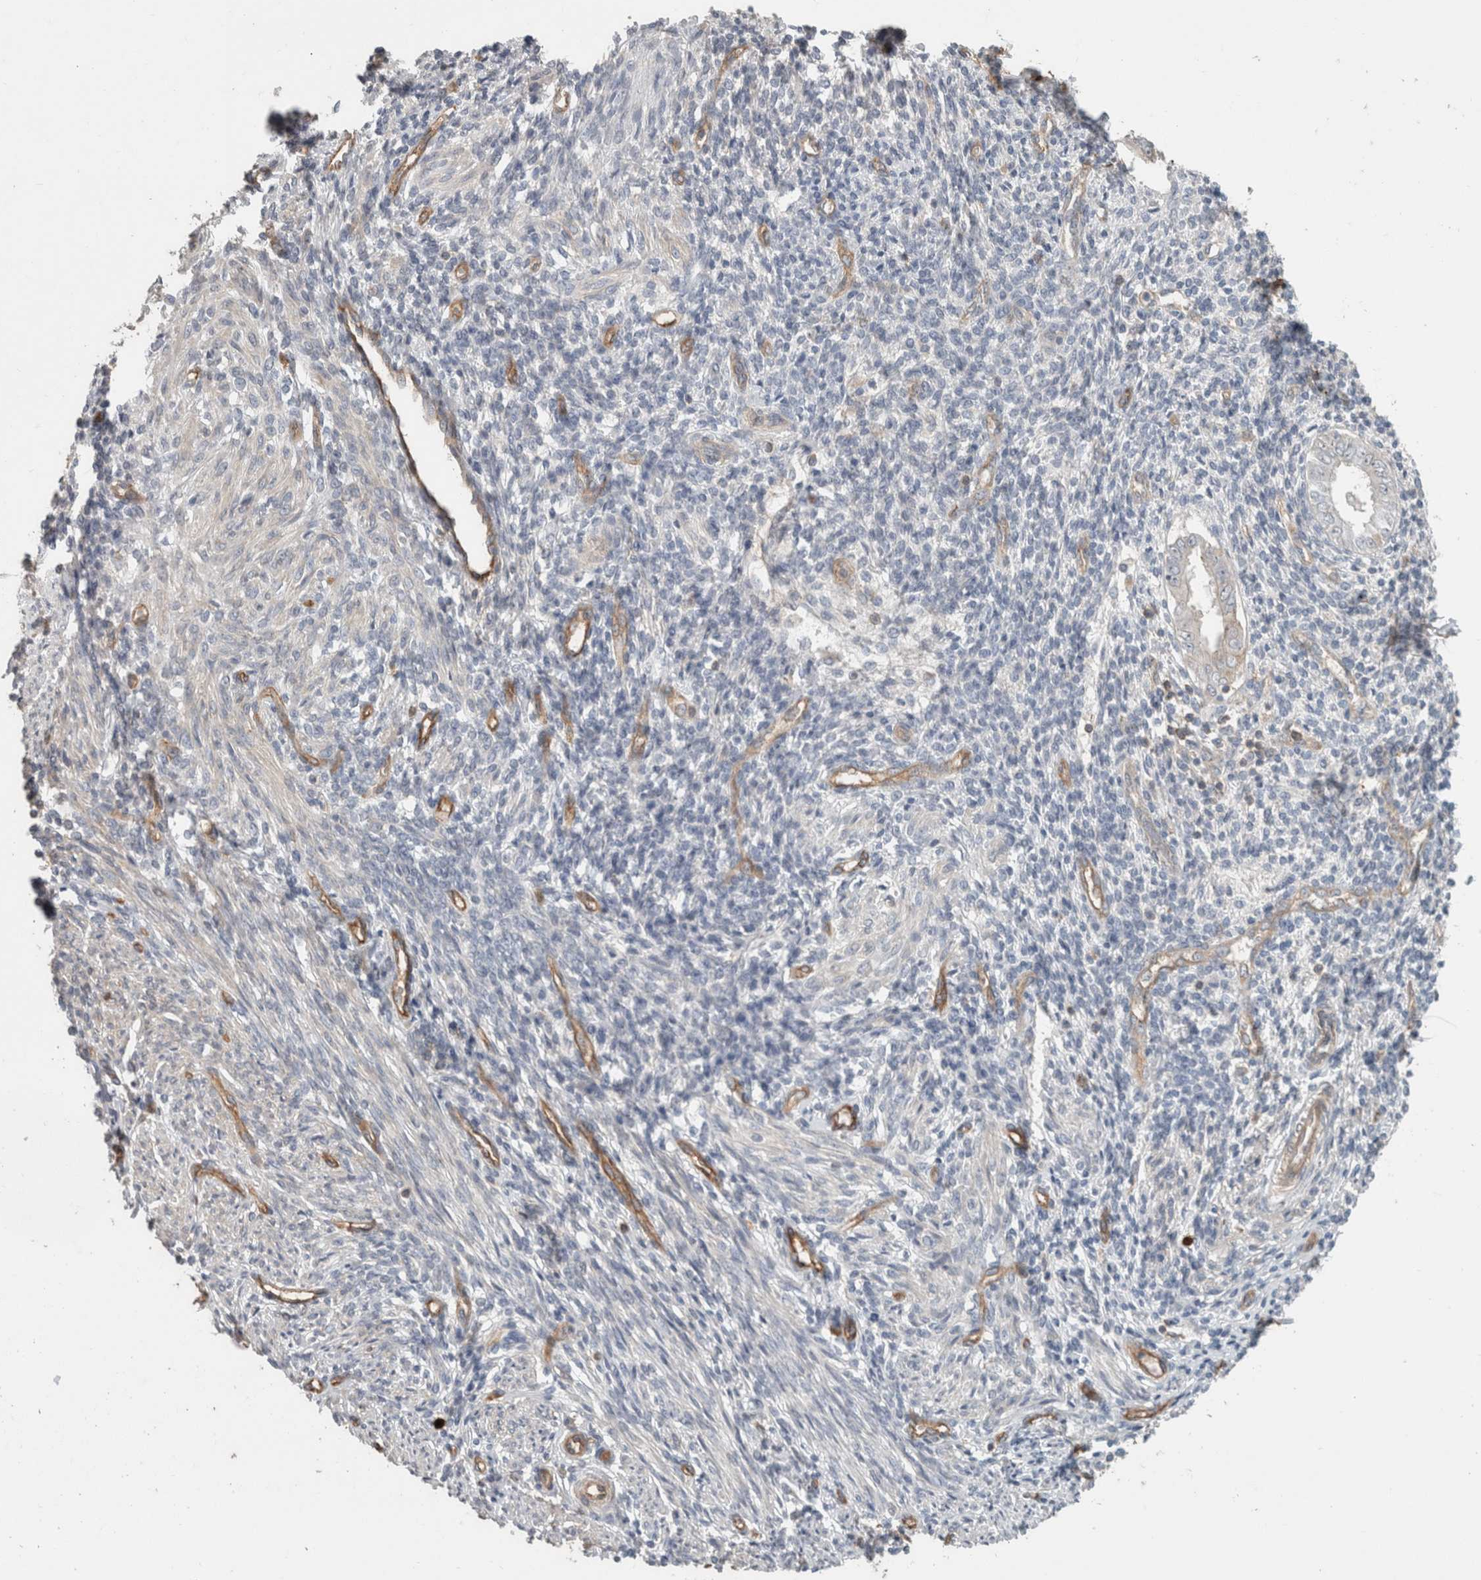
{"staining": {"intensity": "weak", "quantity": "<25%", "location": "cytoplasmic/membranous"}, "tissue": "endometrium", "cell_type": "Cells in endometrial stroma", "image_type": "normal", "snomed": [{"axis": "morphology", "description": "Normal tissue, NOS"}, {"axis": "topography", "description": "Endometrium"}], "caption": "IHC image of unremarkable endometrium: human endometrium stained with DAB displays no significant protein staining in cells in endometrial stroma.", "gene": "RASAL2", "patient": {"sex": "female", "age": 66}}